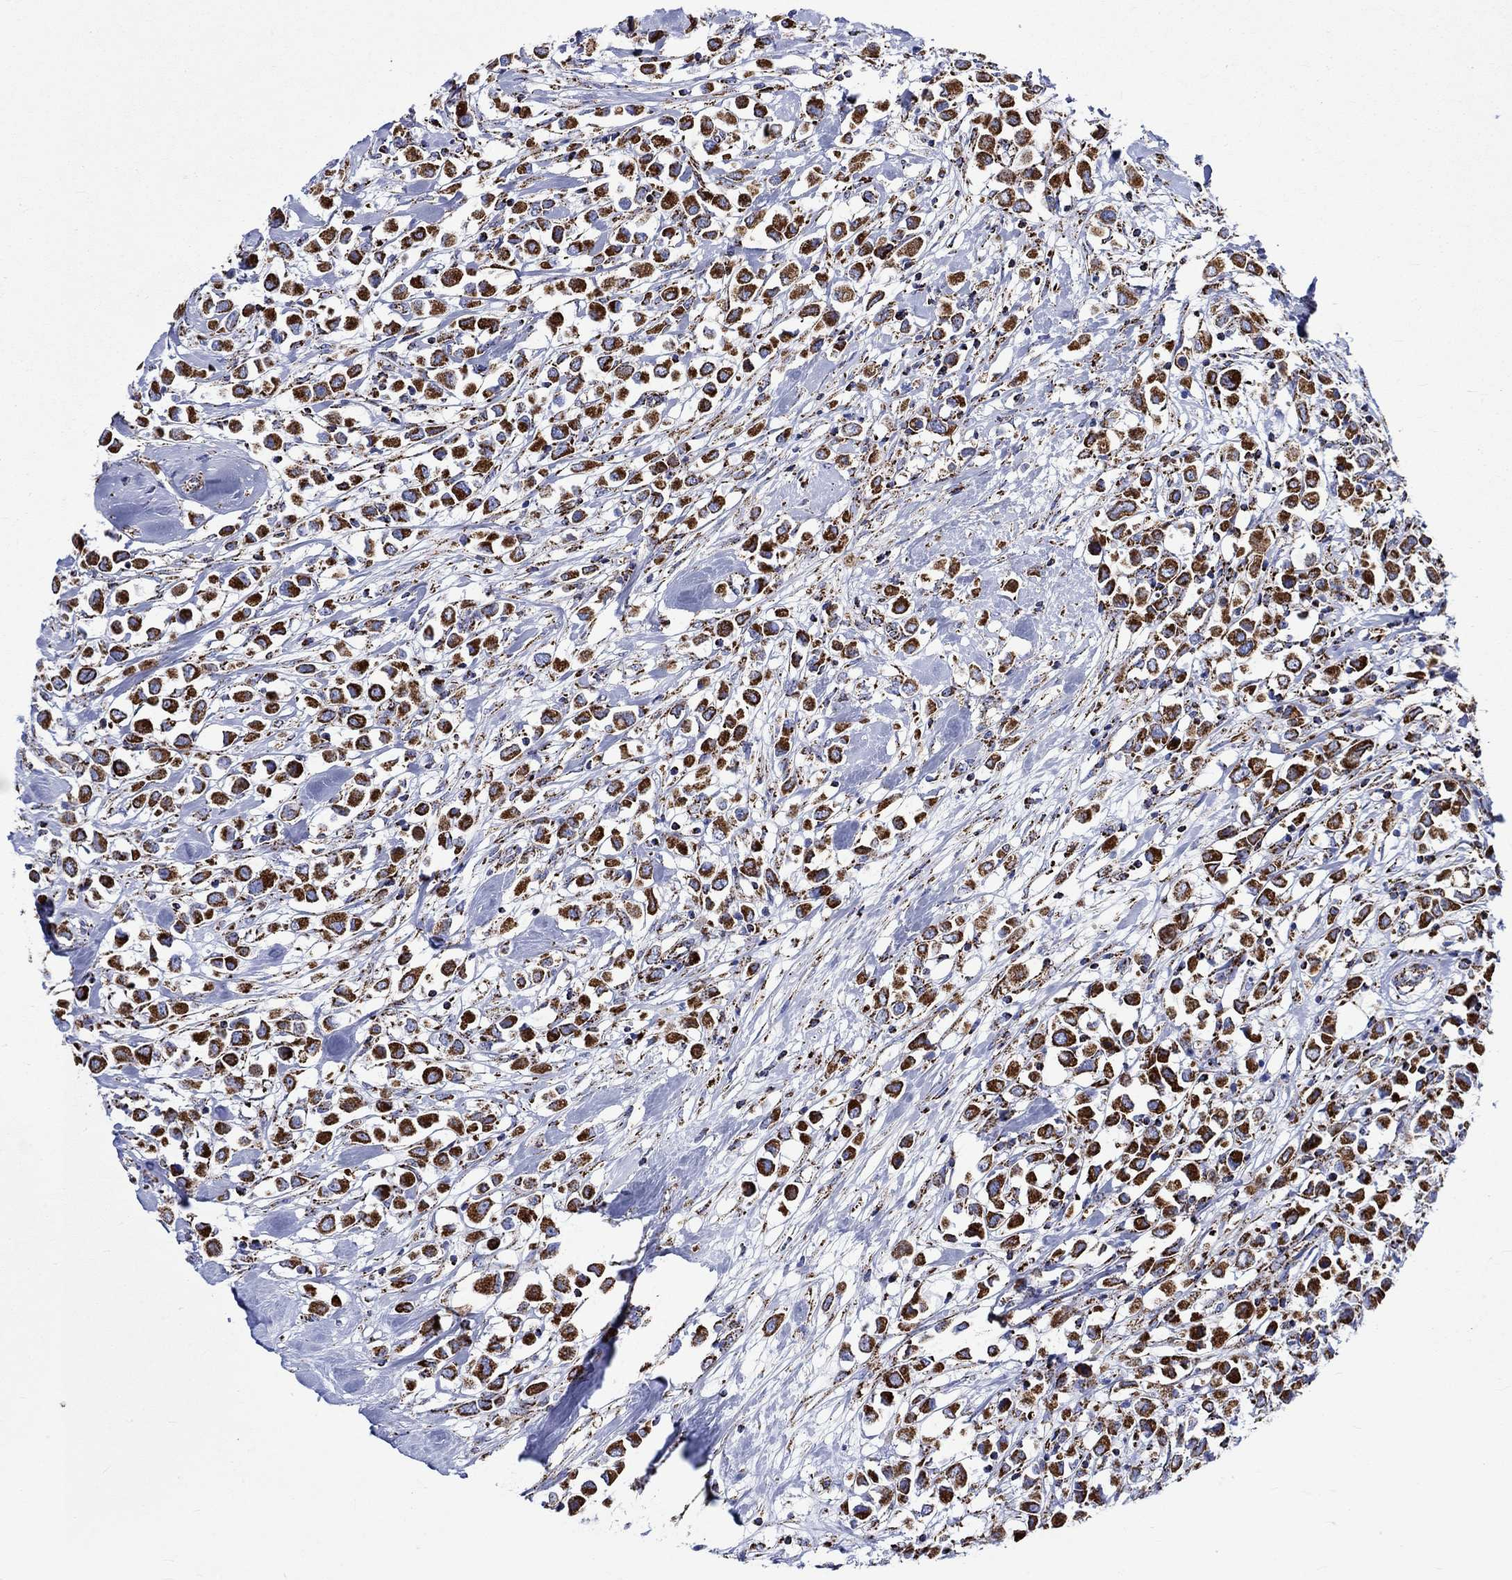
{"staining": {"intensity": "strong", "quantity": ">75%", "location": "cytoplasmic/membranous"}, "tissue": "breast cancer", "cell_type": "Tumor cells", "image_type": "cancer", "snomed": [{"axis": "morphology", "description": "Duct carcinoma"}, {"axis": "topography", "description": "Breast"}], "caption": "A micrograph of human invasive ductal carcinoma (breast) stained for a protein demonstrates strong cytoplasmic/membranous brown staining in tumor cells.", "gene": "RCE1", "patient": {"sex": "female", "age": 61}}